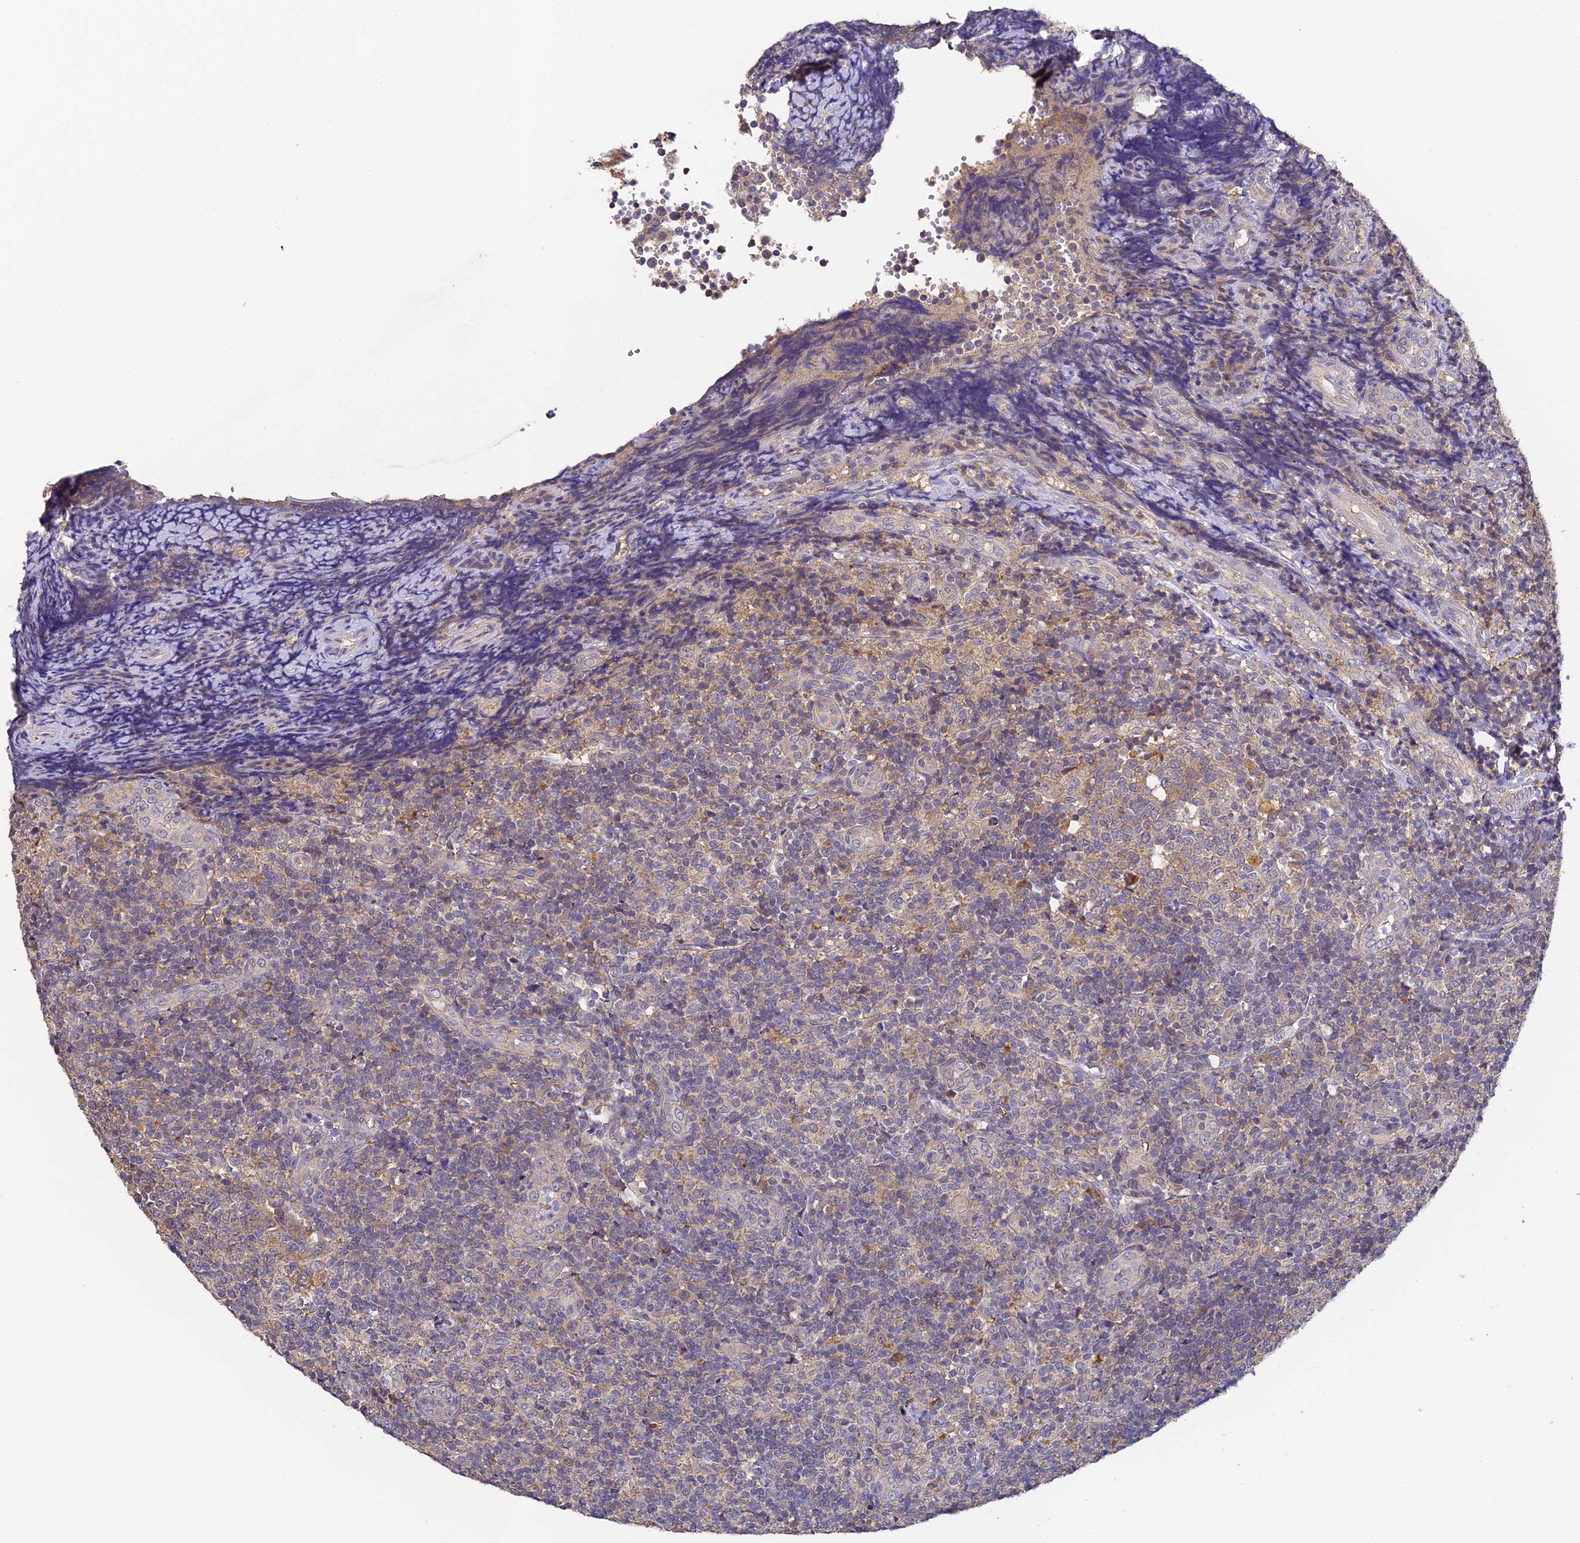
{"staining": {"intensity": "weak", "quantity": "25%-75%", "location": "cytoplasmic/membranous"}, "tissue": "tonsil", "cell_type": "Germinal center cells", "image_type": "normal", "snomed": [{"axis": "morphology", "description": "Normal tissue, NOS"}, {"axis": "topography", "description": "Tonsil"}], "caption": "Immunohistochemical staining of unremarkable tonsil shows weak cytoplasmic/membranous protein expression in approximately 25%-75% of germinal center cells. (brown staining indicates protein expression, while blue staining denotes nuclei).", "gene": "YAE1", "patient": {"sex": "female", "age": 19}}